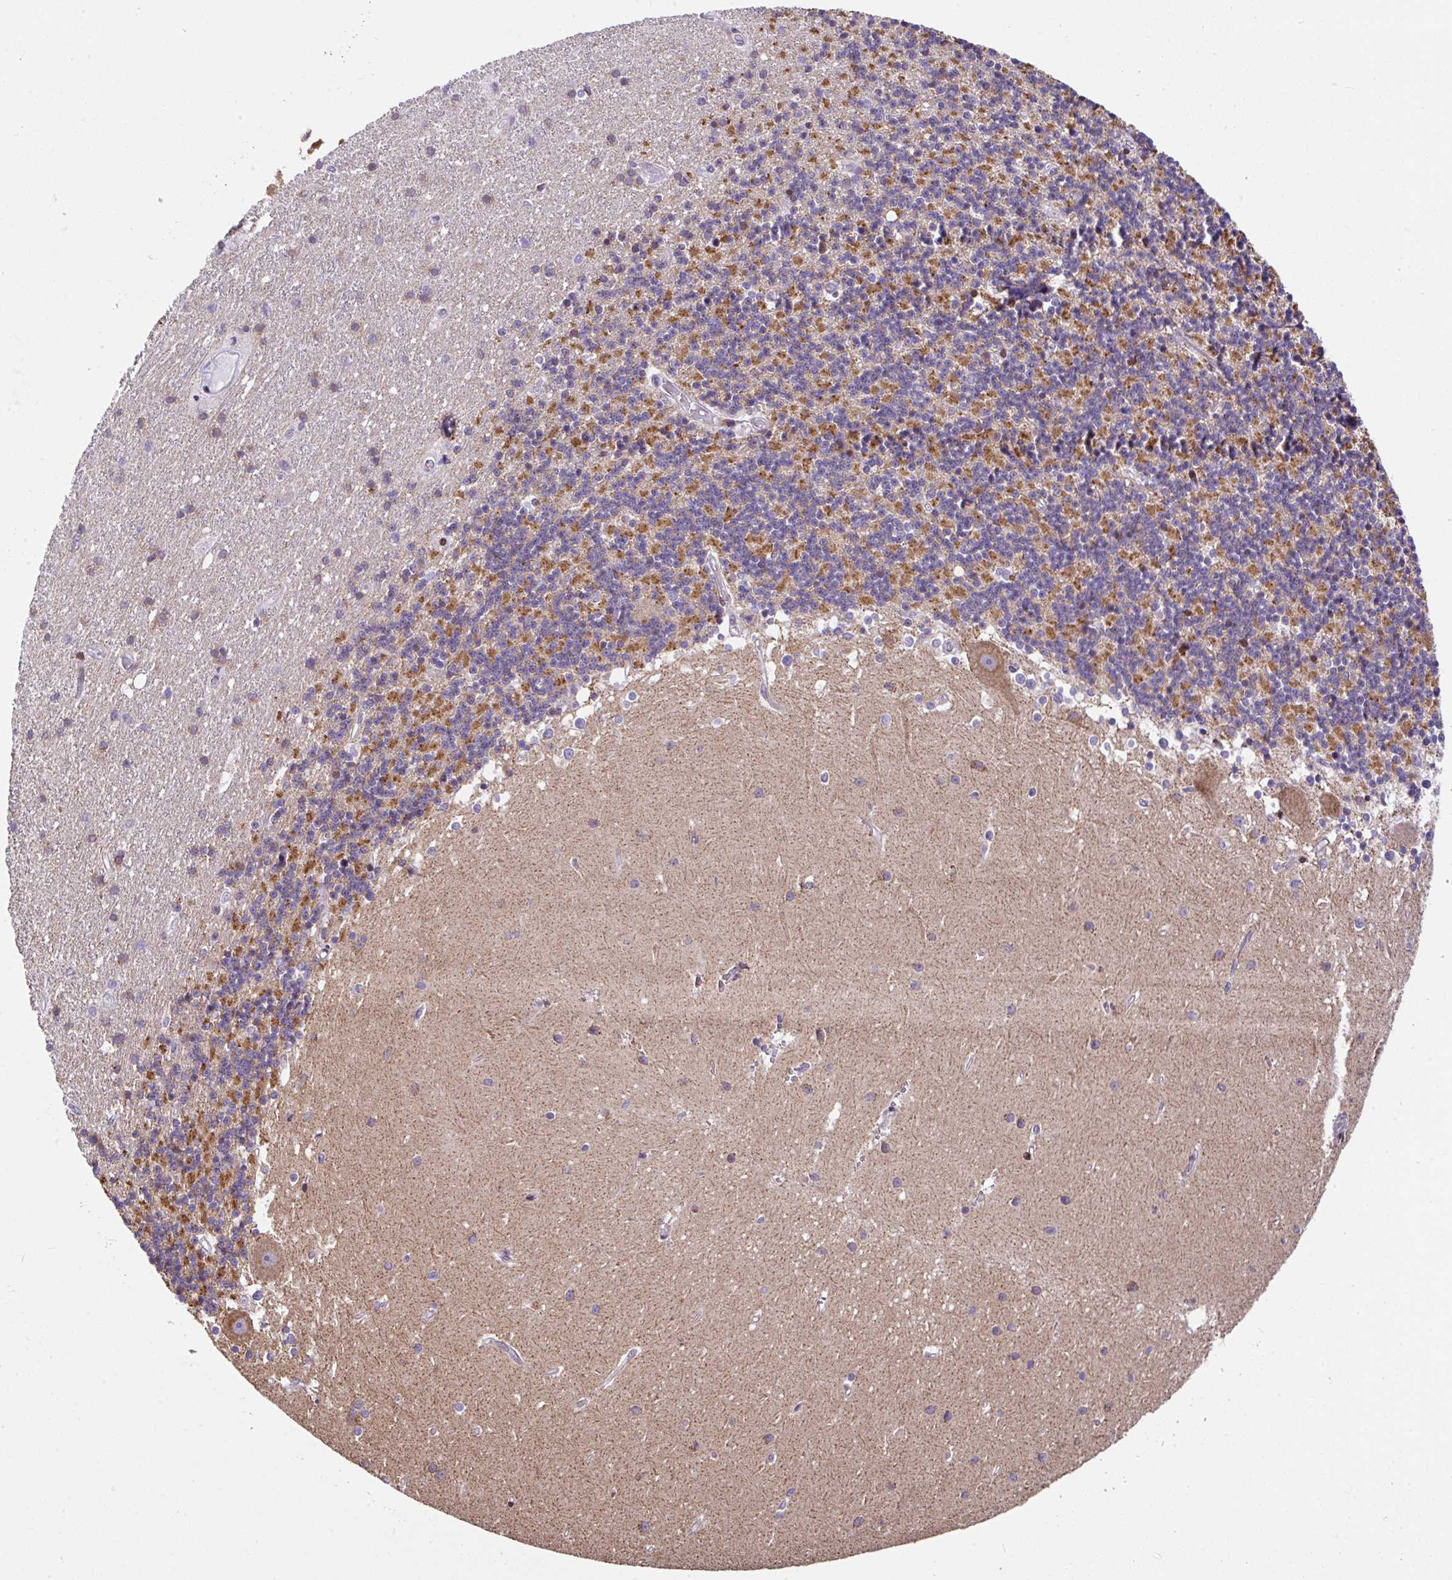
{"staining": {"intensity": "moderate", "quantity": "25%-75%", "location": "cytoplasmic/membranous"}, "tissue": "cerebellum", "cell_type": "Cells in granular layer", "image_type": "normal", "snomed": [{"axis": "morphology", "description": "Normal tissue, NOS"}, {"axis": "topography", "description": "Cerebellum"}], "caption": "Protein staining of benign cerebellum demonstrates moderate cytoplasmic/membranous expression in about 25%-75% of cells in granular layer. (Brightfield microscopy of DAB IHC at high magnification).", "gene": "FIGNL1", "patient": {"sex": "male", "age": 54}}